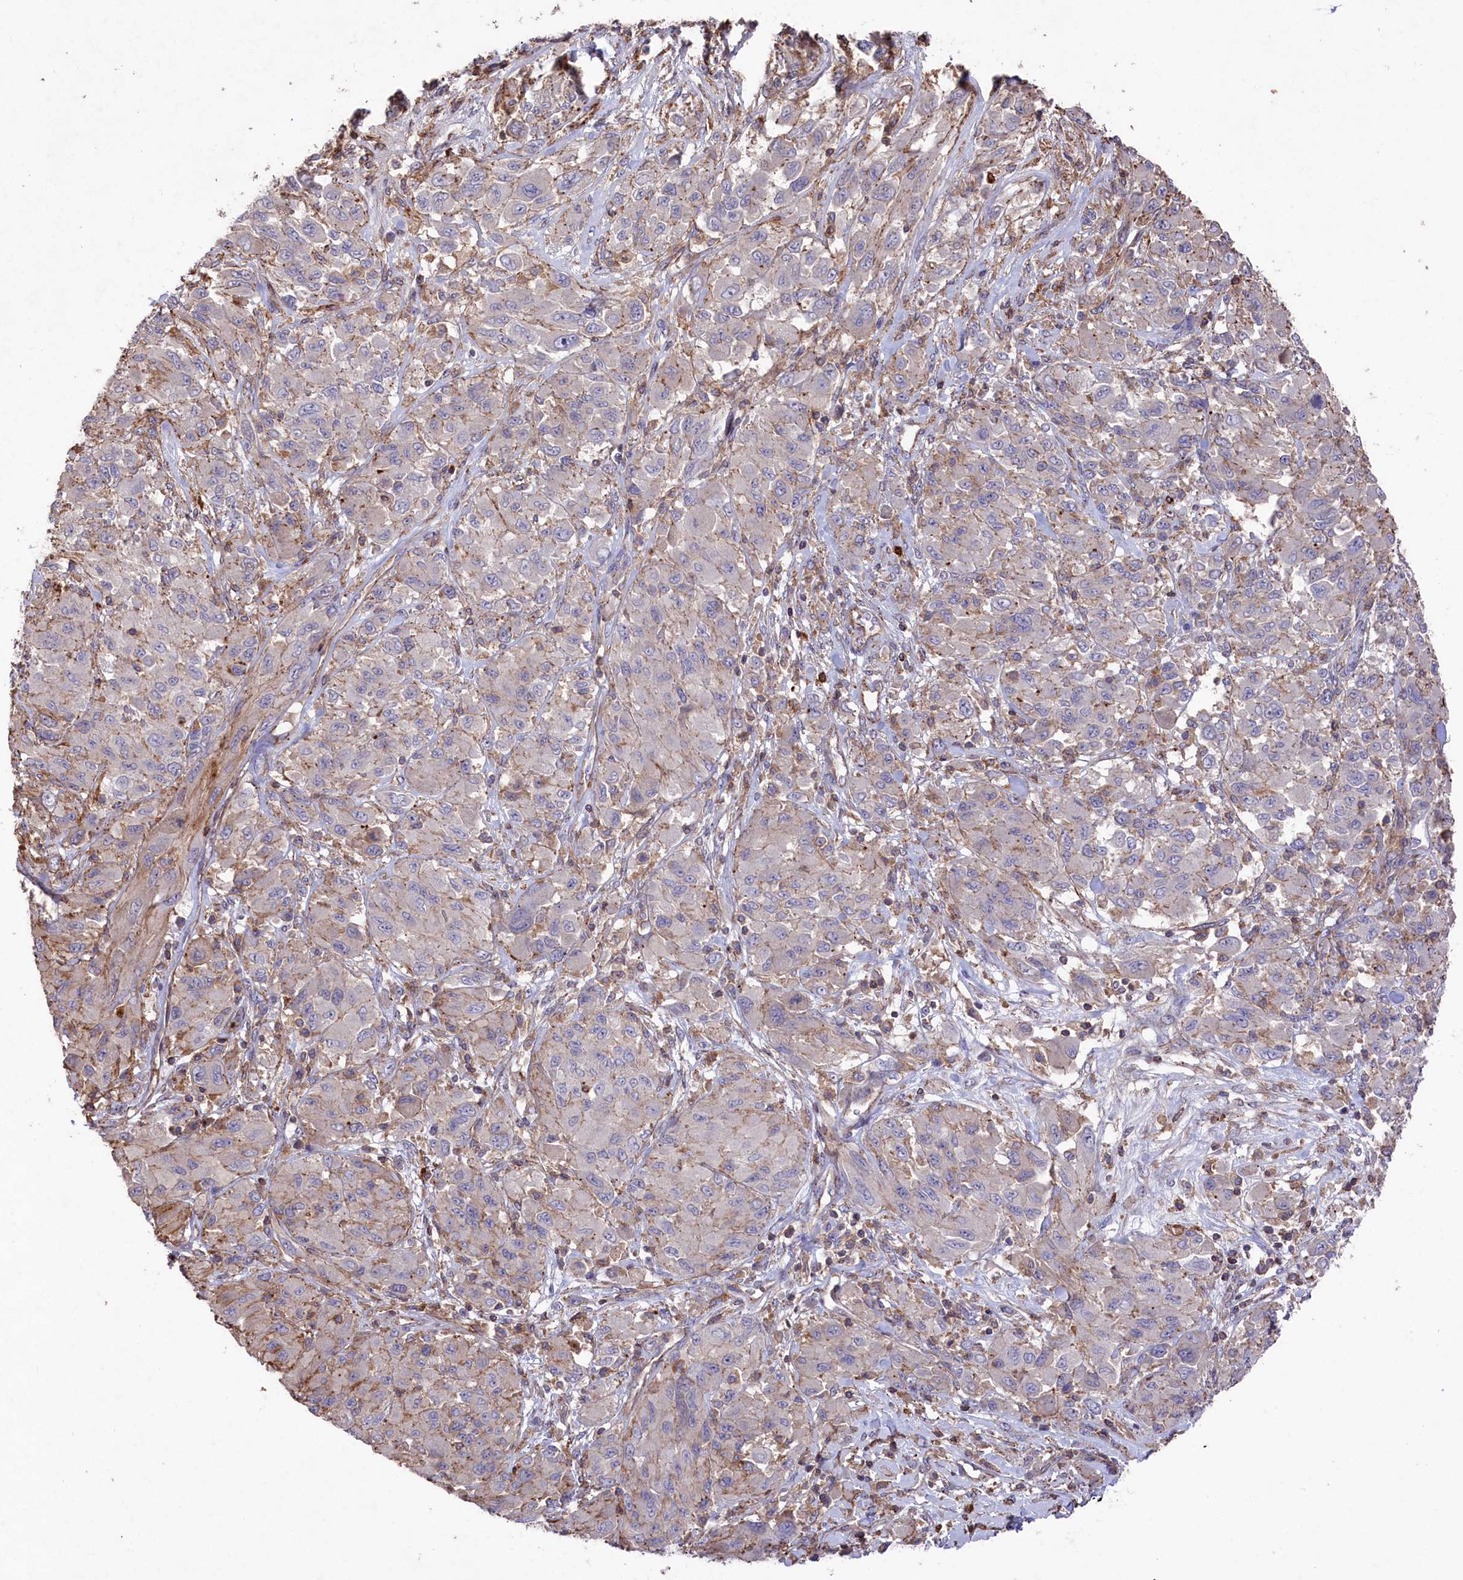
{"staining": {"intensity": "negative", "quantity": "none", "location": "none"}, "tissue": "melanoma", "cell_type": "Tumor cells", "image_type": "cancer", "snomed": [{"axis": "morphology", "description": "Malignant melanoma, NOS"}, {"axis": "topography", "description": "Skin"}], "caption": "Tumor cells show no significant staining in melanoma.", "gene": "RAPSN", "patient": {"sex": "female", "age": 91}}